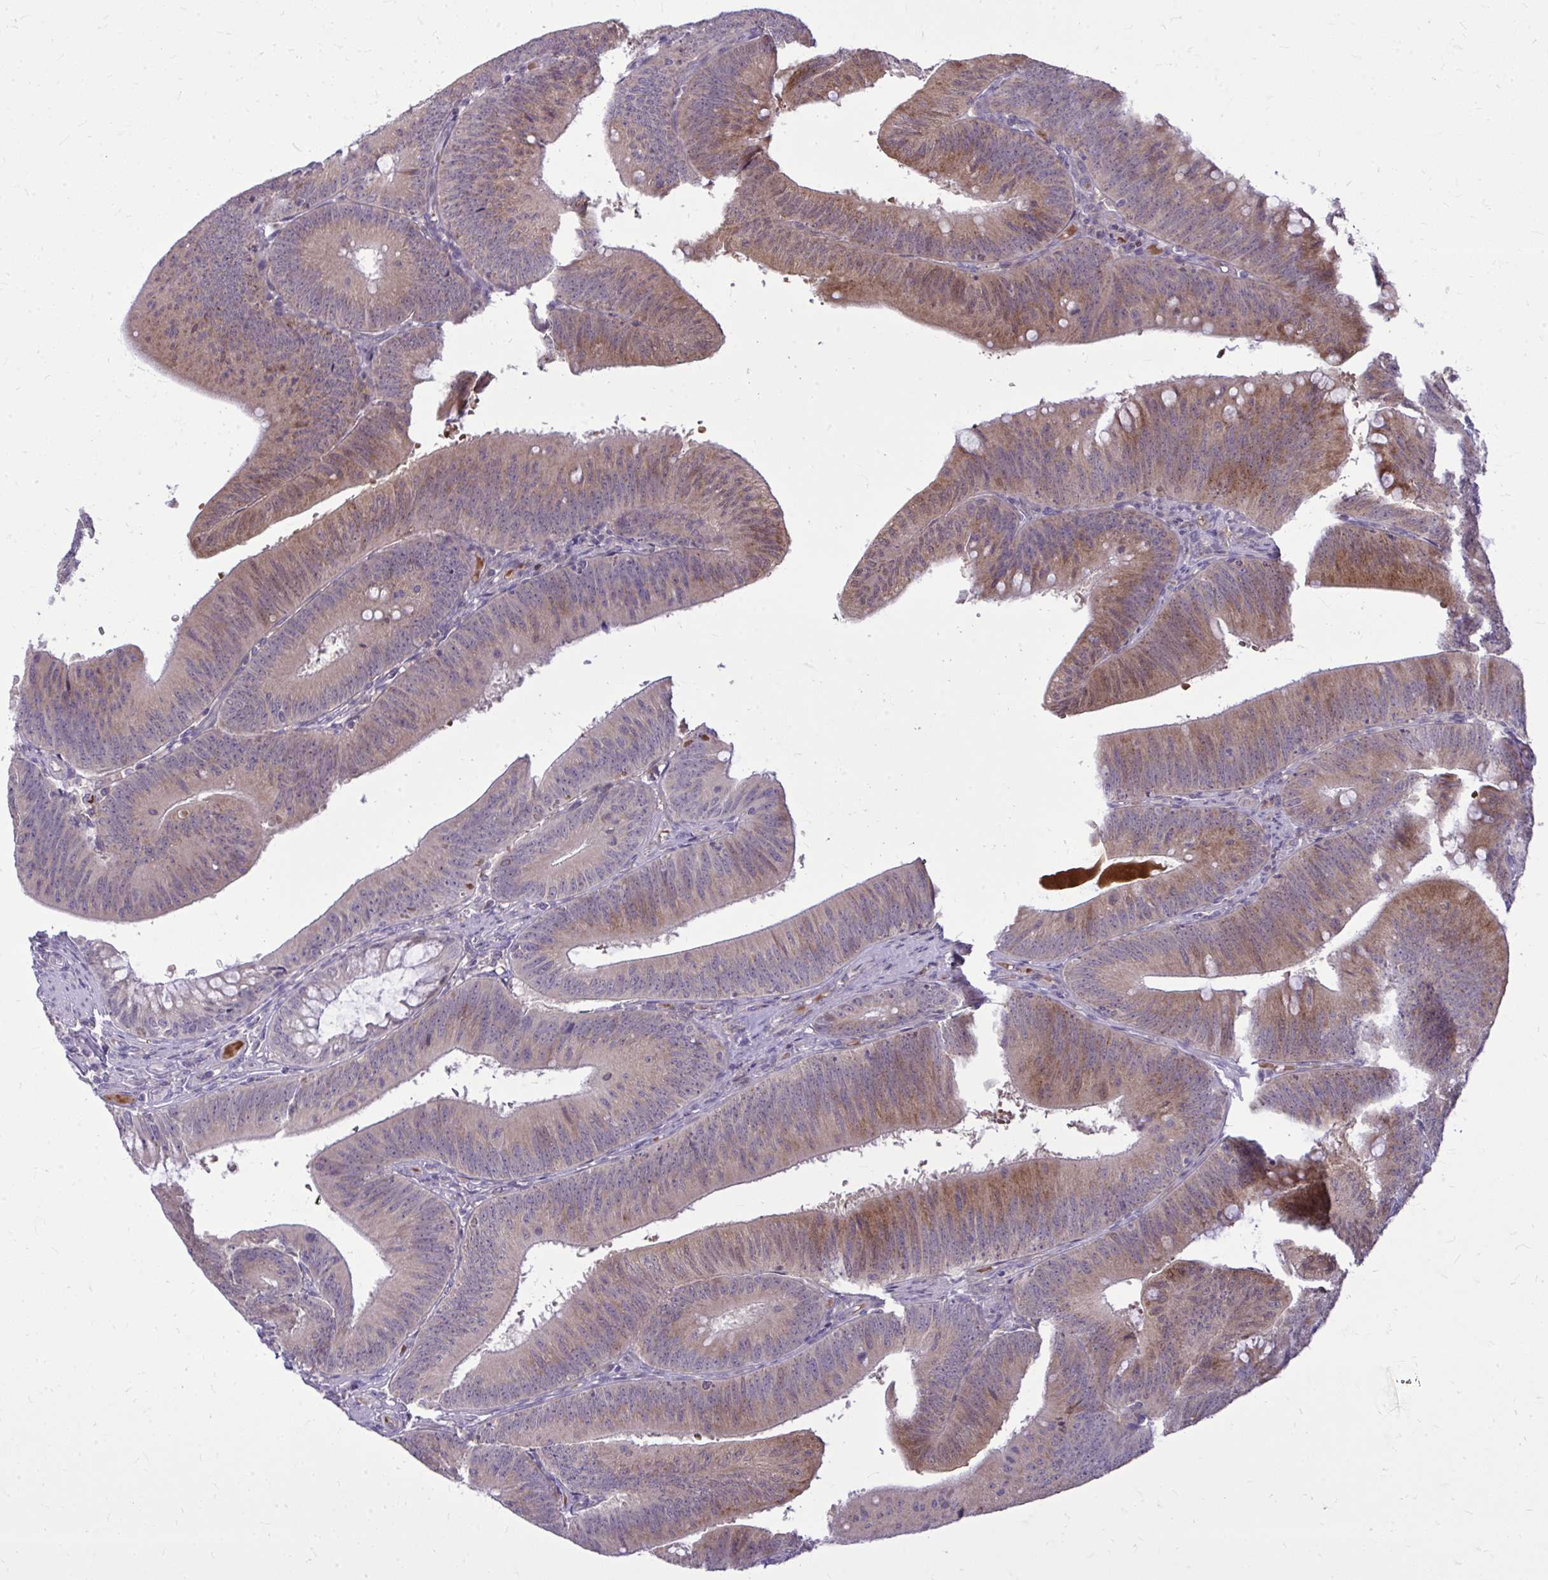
{"staining": {"intensity": "moderate", "quantity": ">75%", "location": "cytoplasmic/membranous"}, "tissue": "colorectal cancer", "cell_type": "Tumor cells", "image_type": "cancer", "snomed": [{"axis": "morphology", "description": "Adenocarcinoma, NOS"}, {"axis": "topography", "description": "Colon"}], "caption": "This is an image of immunohistochemistry staining of colorectal adenocarcinoma, which shows moderate positivity in the cytoplasmic/membranous of tumor cells.", "gene": "DPY19L1", "patient": {"sex": "male", "age": 84}}